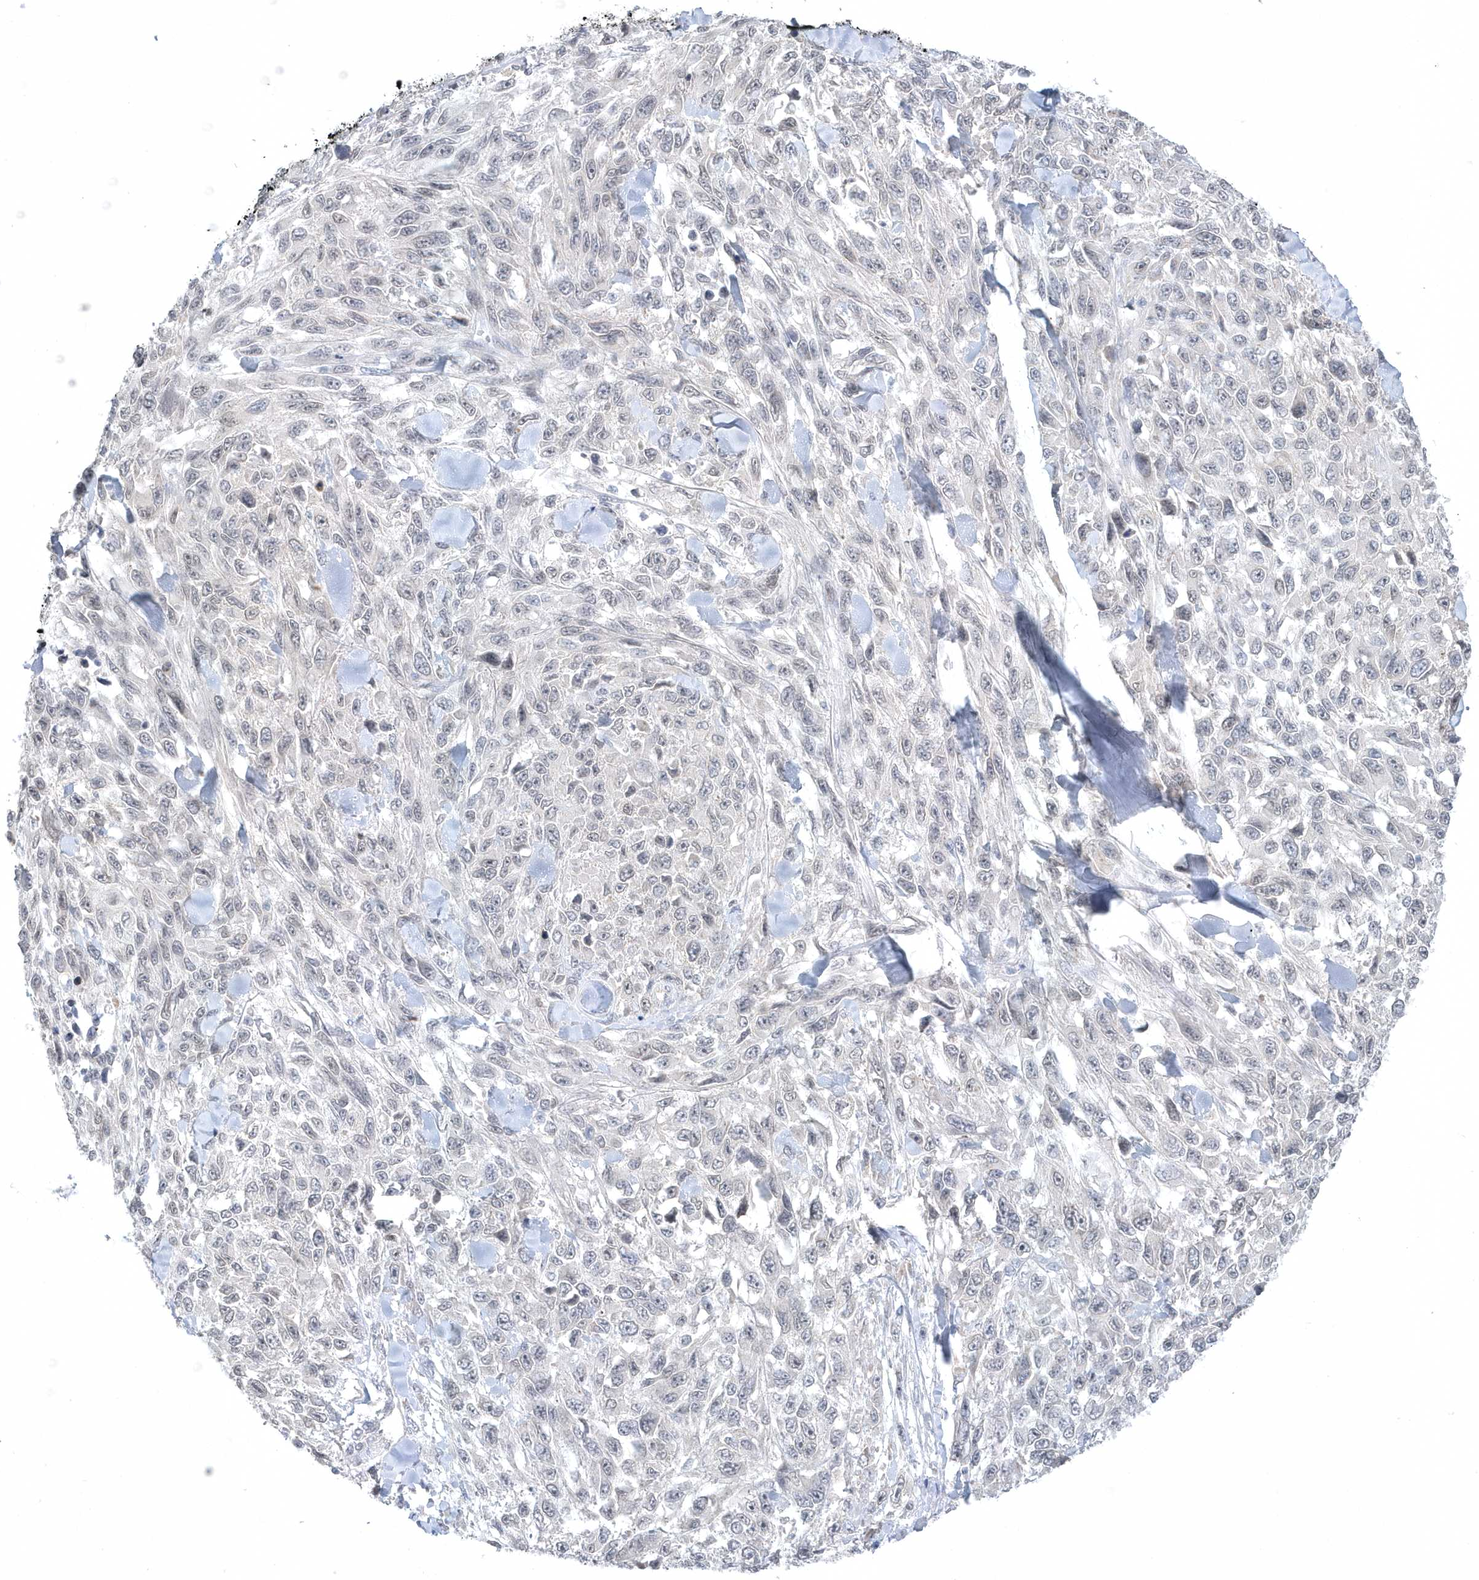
{"staining": {"intensity": "negative", "quantity": "none", "location": "none"}, "tissue": "melanoma", "cell_type": "Tumor cells", "image_type": "cancer", "snomed": [{"axis": "morphology", "description": "Malignant melanoma, NOS"}, {"axis": "topography", "description": "Skin"}], "caption": "An immunohistochemistry (IHC) image of malignant melanoma is shown. There is no staining in tumor cells of malignant melanoma.", "gene": "ZC3H12D", "patient": {"sex": "female", "age": 96}}